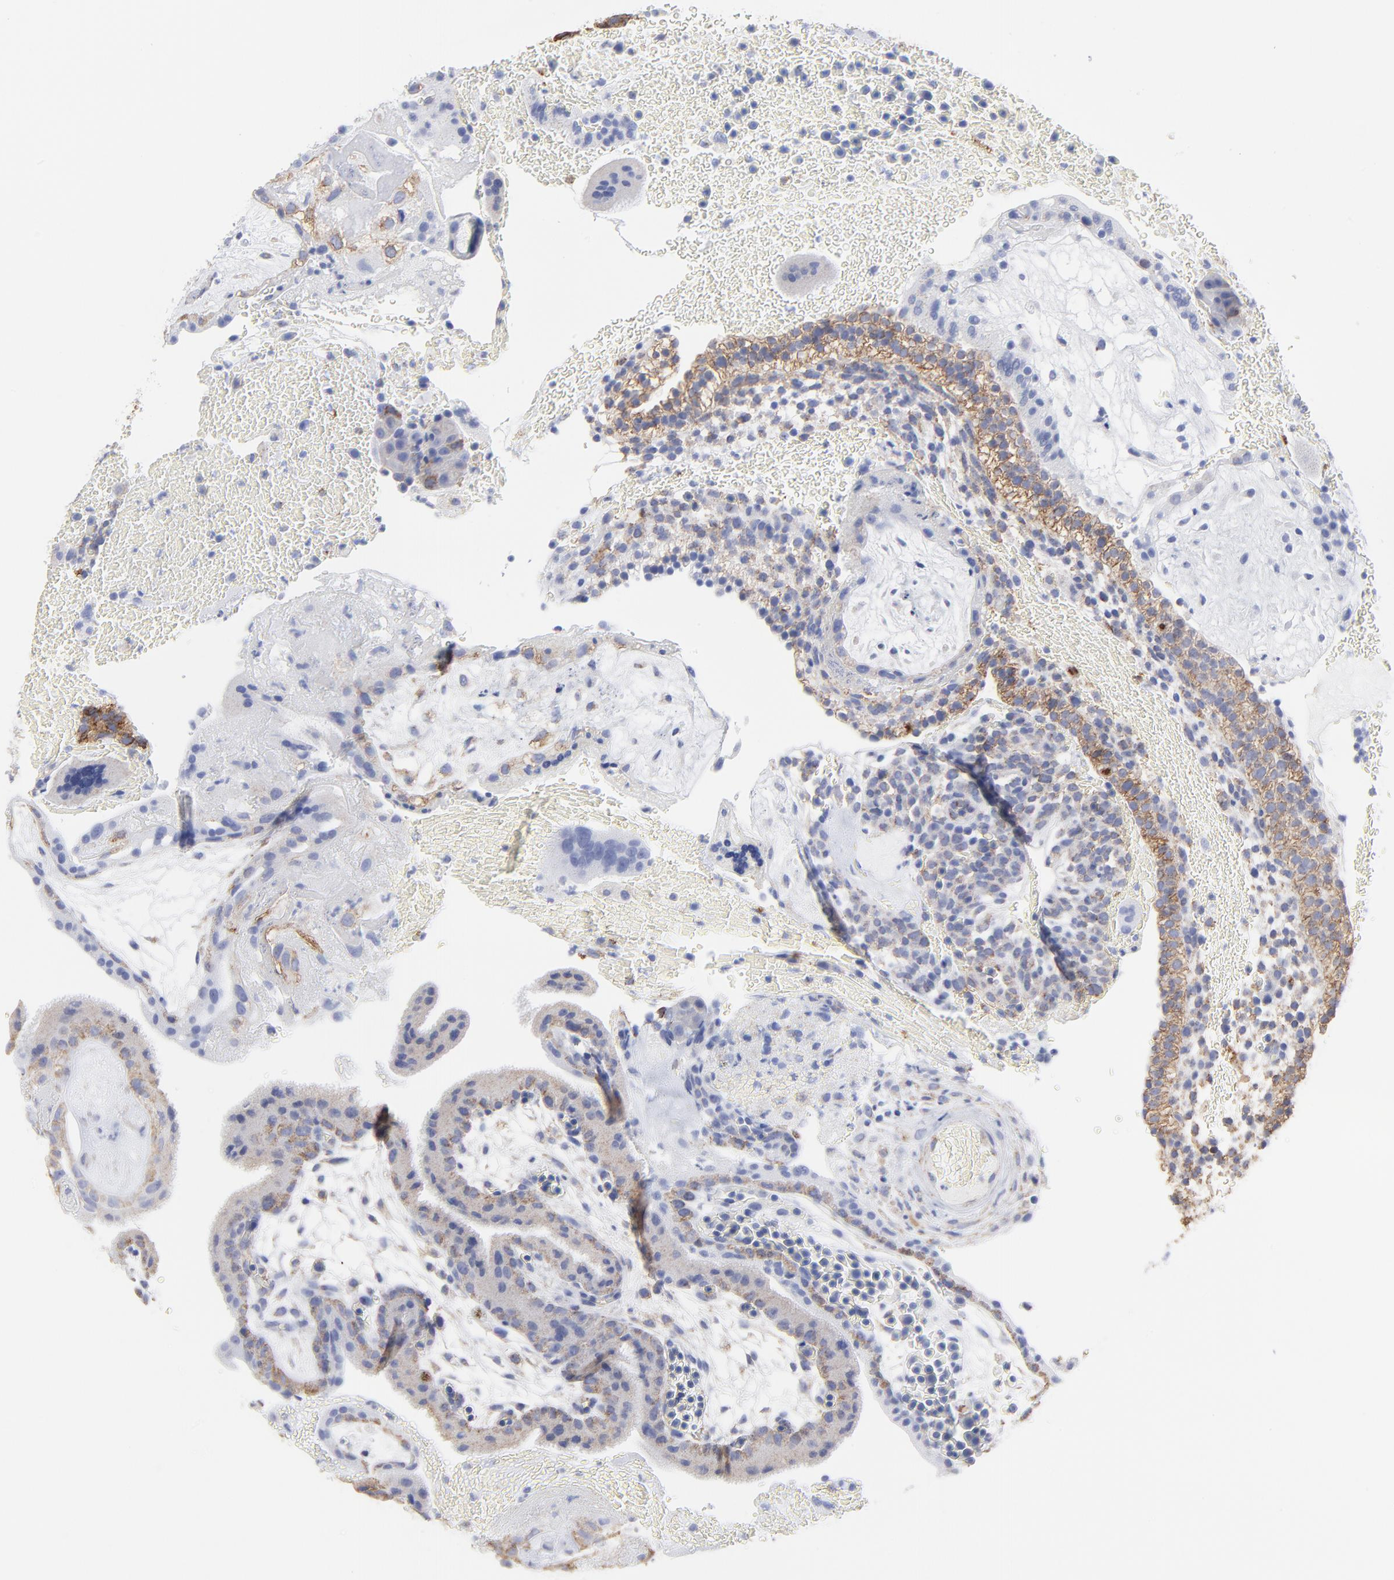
{"staining": {"intensity": "negative", "quantity": "none", "location": "none"}, "tissue": "placenta", "cell_type": "Decidual cells", "image_type": "normal", "snomed": [{"axis": "morphology", "description": "Normal tissue, NOS"}, {"axis": "topography", "description": "Placenta"}], "caption": "Immunohistochemistry (IHC) image of benign placenta: human placenta stained with DAB (3,3'-diaminobenzidine) exhibits no significant protein positivity in decidual cells.", "gene": "CNTN3", "patient": {"sex": "female", "age": 19}}